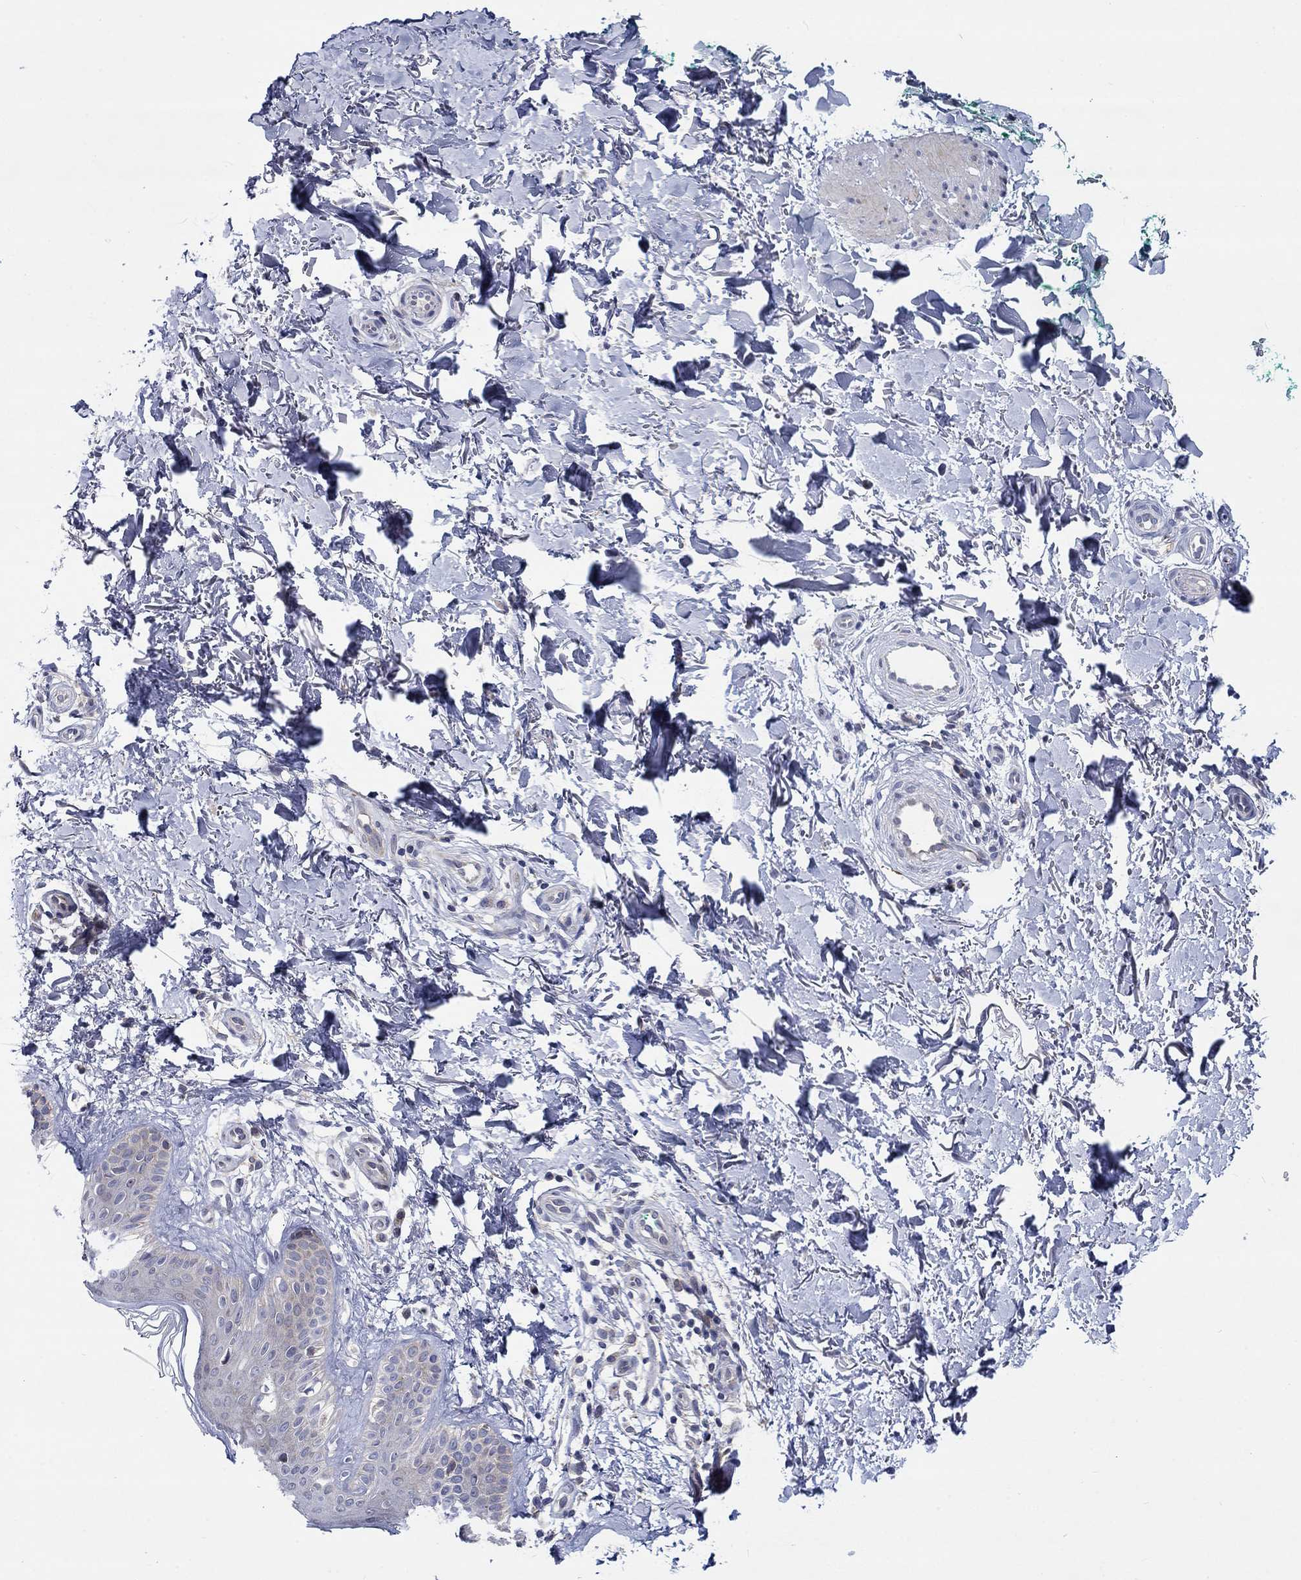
{"staining": {"intensity": "negative", "quantity": "none", "location": "none"}, "tissue": "skin", "cell_type": "Fibroblasts", "image_type": "normal", "snomed": [{"axis": "morphology", "description": "Normal tissue, NOS"}, {"axis": "morphology", "description": "Inflammation, NOS"}, {"axis": "morphology", "description": "Fibrosis, NOS"}, {"axis": "topography", "description": "Skin"}], "caption": "DAB (3,3'-diaminobenzidine) immunohistochemical staining of benign skin reveals no significant positivity in fibroblasts. Nuclei are stained in blue.", "gene": "SLC35F2", "patient": {"sex": "male", "age": 71}}